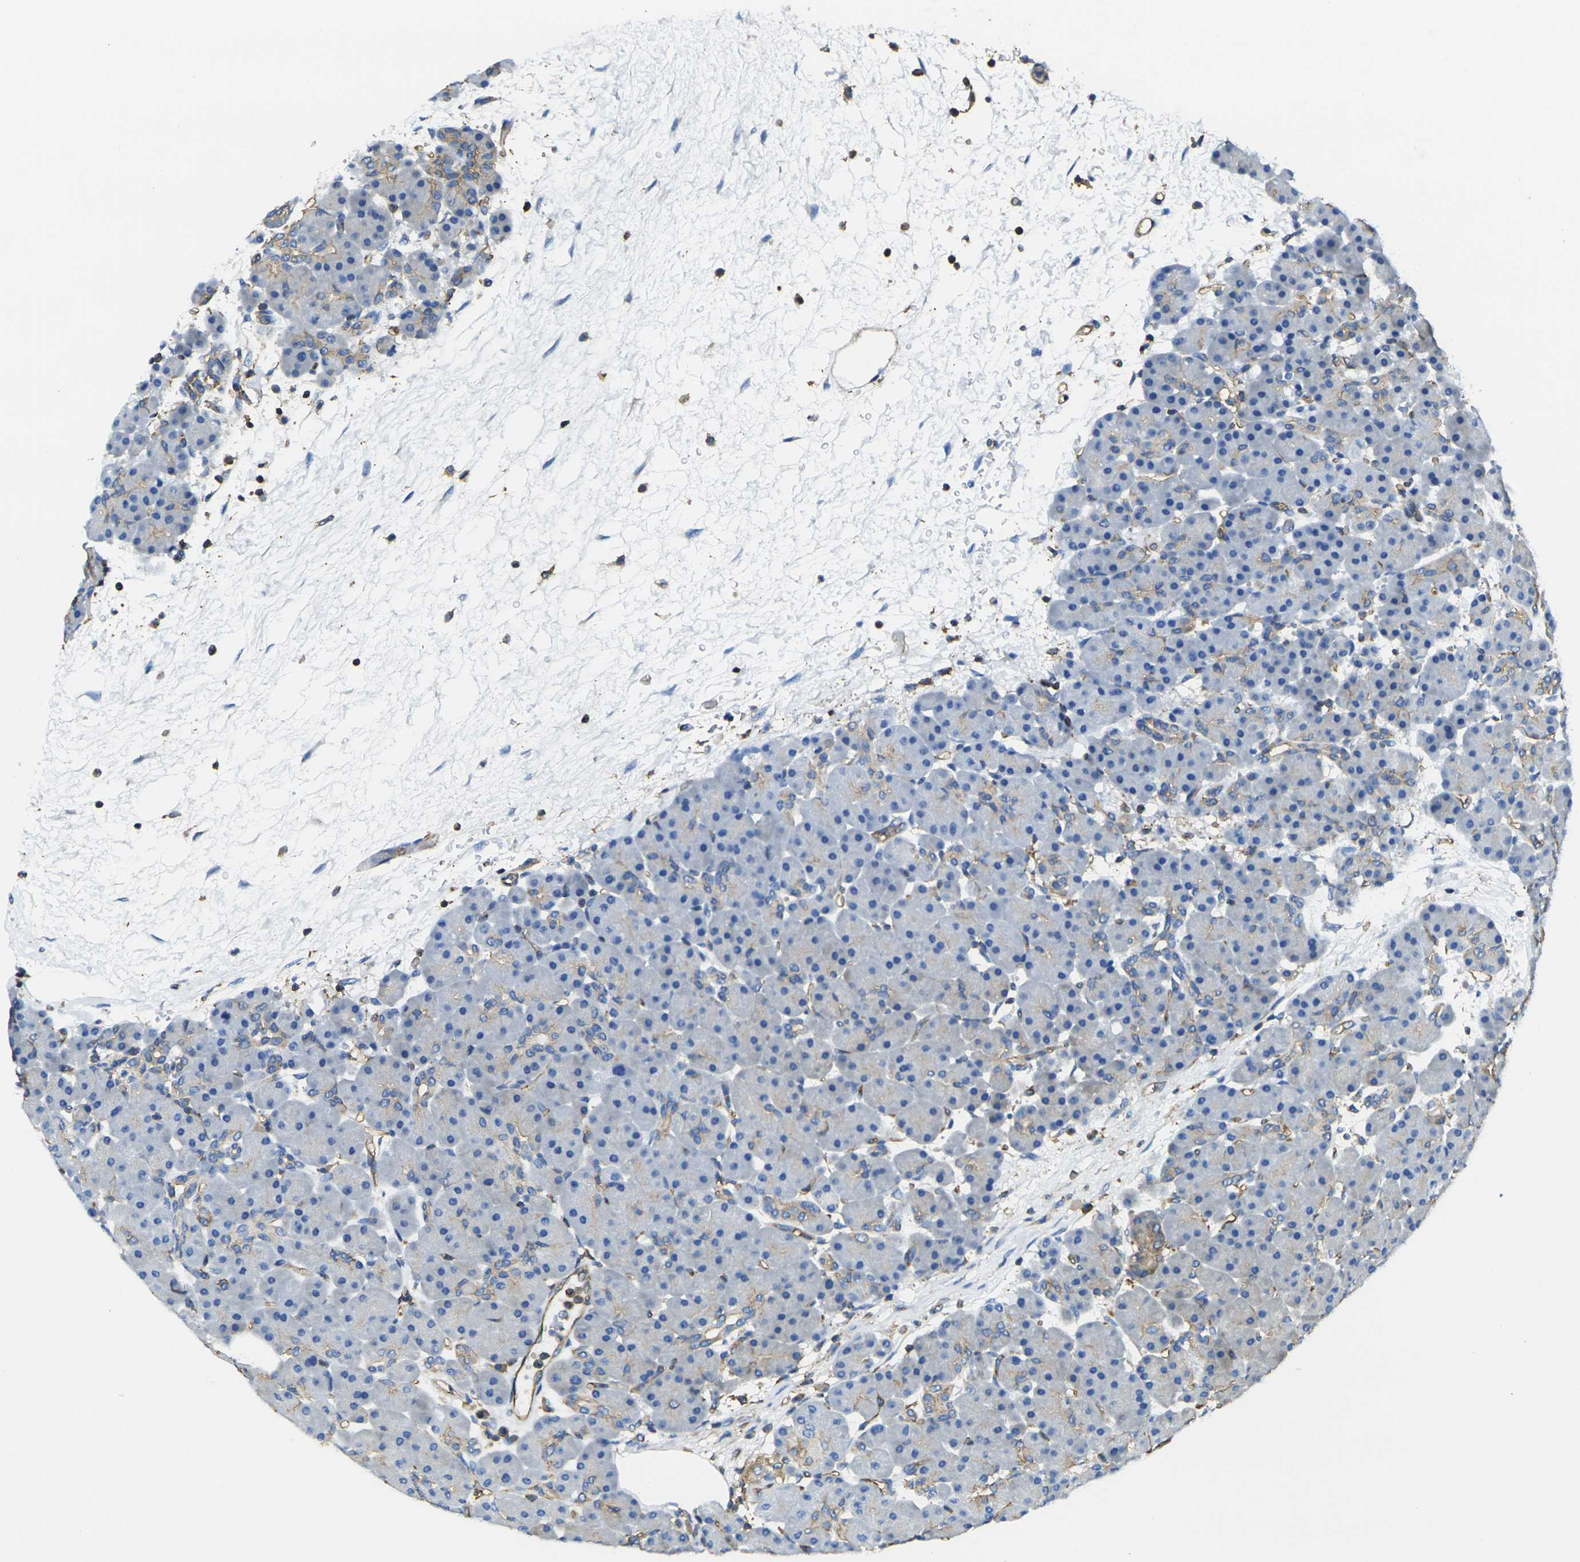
{"staining": {"intensity": "weak", "quantity": "<25%", "location": "cytoplasmic/membranous"}, "tissue": "pancreas", "cell_type": "Exocrine glandular cells", "image_type": "normal", "snomed": [{"axis": "morphology", "description": "Normal tissue, NOS"}, {"axis": "topography", "description": "Pancreas"}], "caption": "Micrograph shows no protein staining in exocrine glandular cells of unremarkable pancreas. (Brightfield microscopy of DAB (3,3'-diaminobenzidine) IHC at high magnification).", "gene": "FAM110D", "patient": {"sex": "male", "age": 66}}